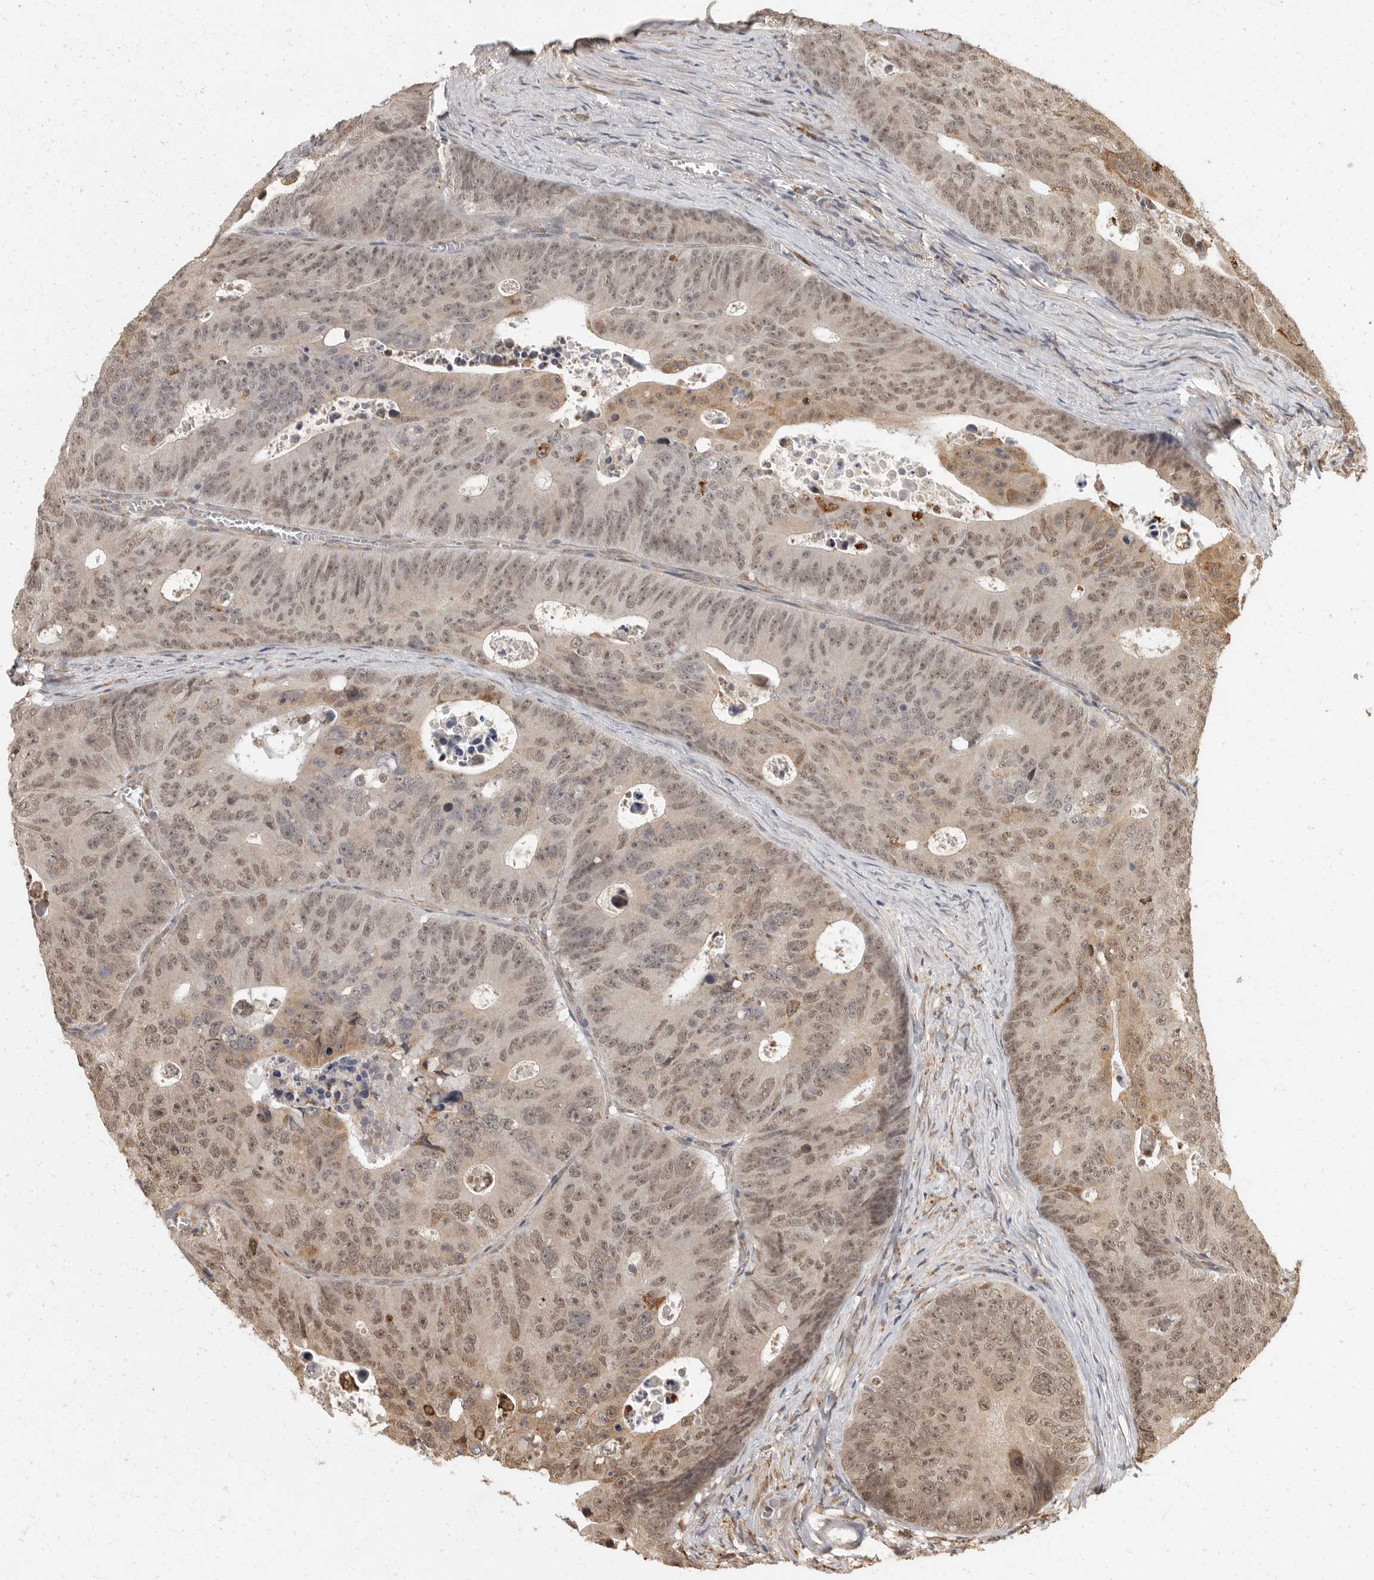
{"staining": {"intensity": "moderate", "quantity": ">75%", "location": "cytoplasmic/membranous,nuclear"}, "tissue": "colorectal cancer", "cell_type": "Tumor cells", "image_type": "cancer", "snomed": [{"axis": "morphology", "description": "Adenocarcinoma, NOS"}, {"axis": "topography", "description": "Colon"}], "caption": "Brown immunohistochemical staining in colorectal cancer (adenocarcinoma) reveals moderate cytoplasmic/membranous and nuclear positivity in approximately >75% of tumor cells.", "gene": "ZNF83", "patient": {"sex": "male", "age": 87}}